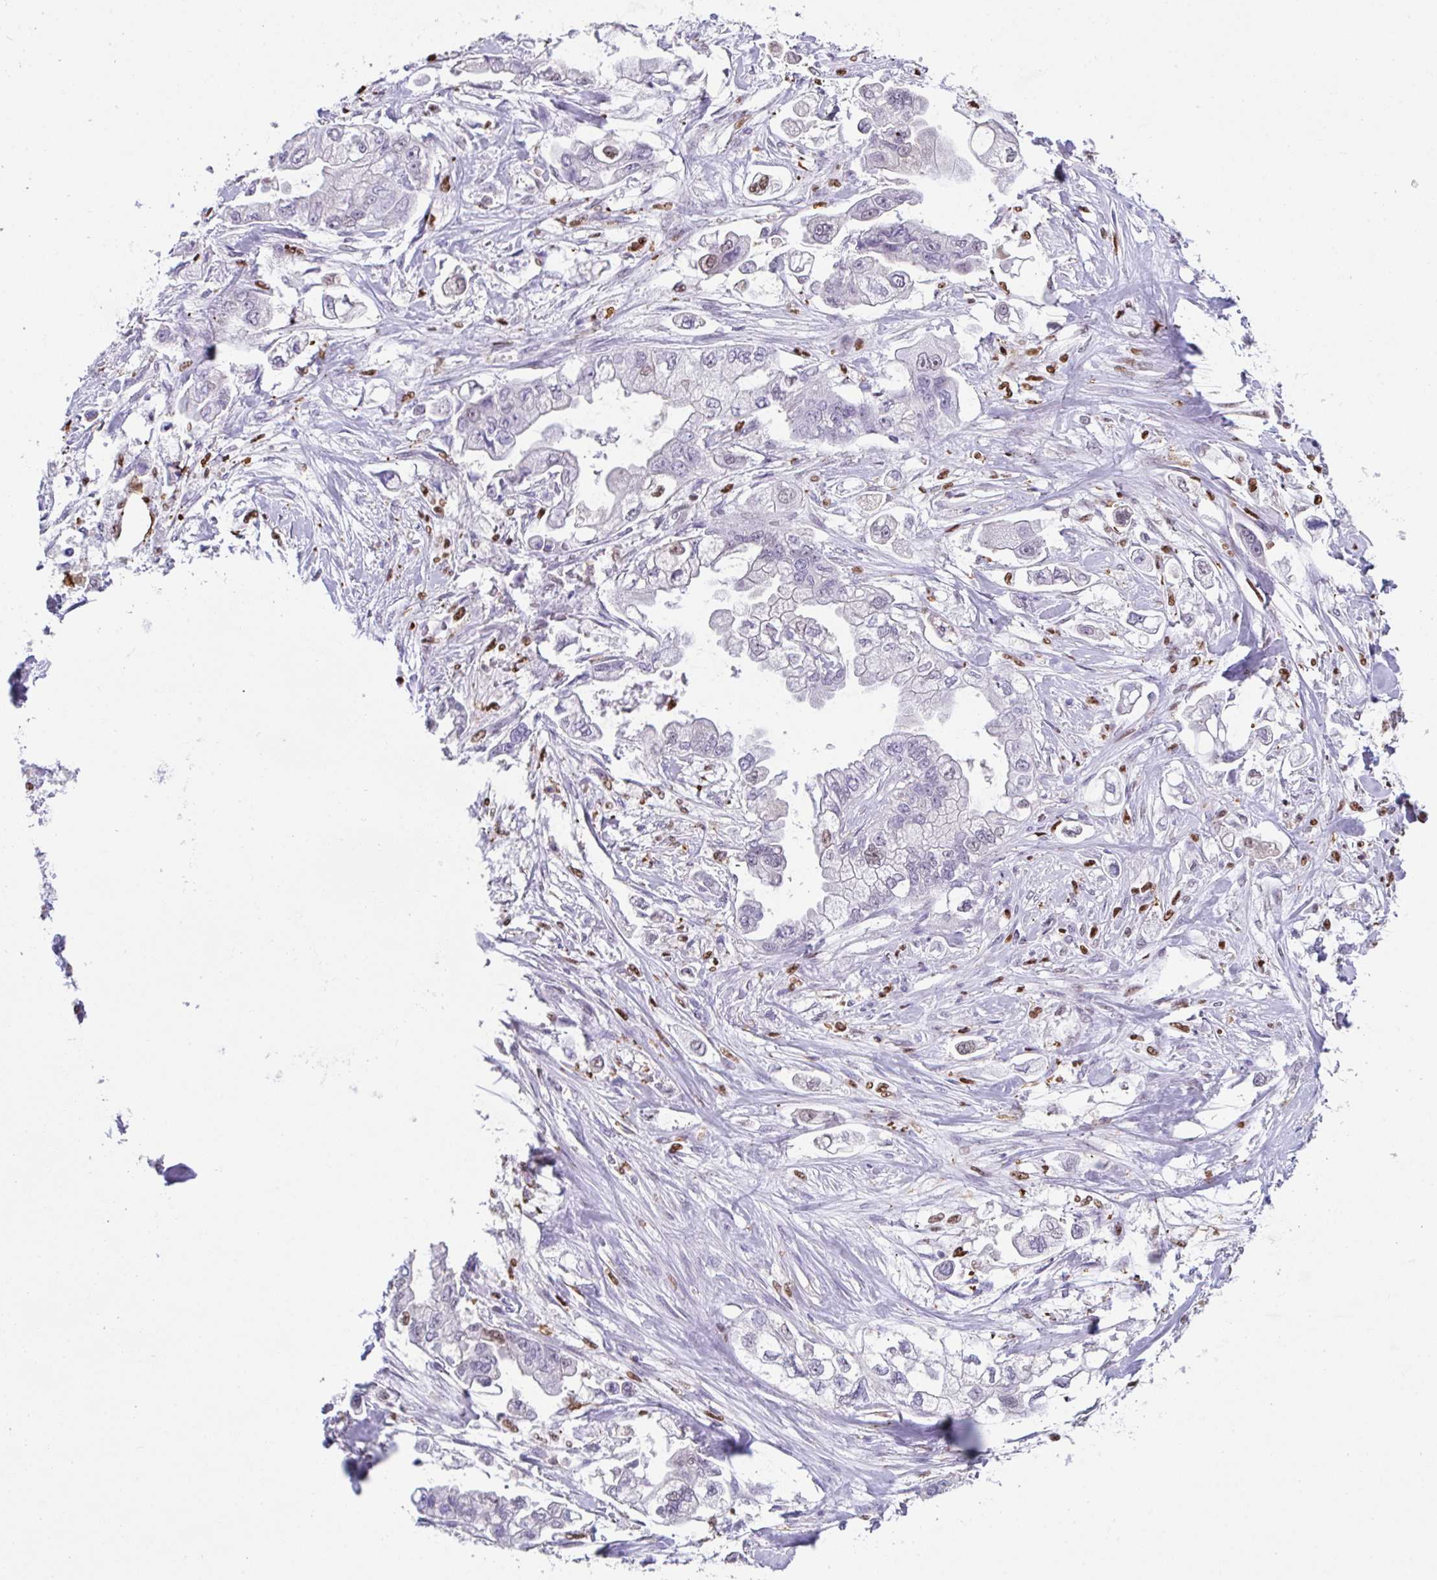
{"staining": {"intensity": "negative", "quantity": "none", "location": "none"}, "tissue": "stomach cancer", "cell_type": "Tumor cells", "image_type": "cancer", "snomed": [{"axis": "morphology", "description": "Adenocarcinoma, NOS"}, {"axis": "topography", "description": "Stomach"}], "caption": "High magnification brightfield microscopy of stomach adenocarcinoma stained with DAB (3,3'-diaminobenzidine) (brown) and counterstained with hematoxylin (blue): tumor cells show no significant expression.", "gene": "BTBD10", "patient": {"sex": "male", "age": 62}}